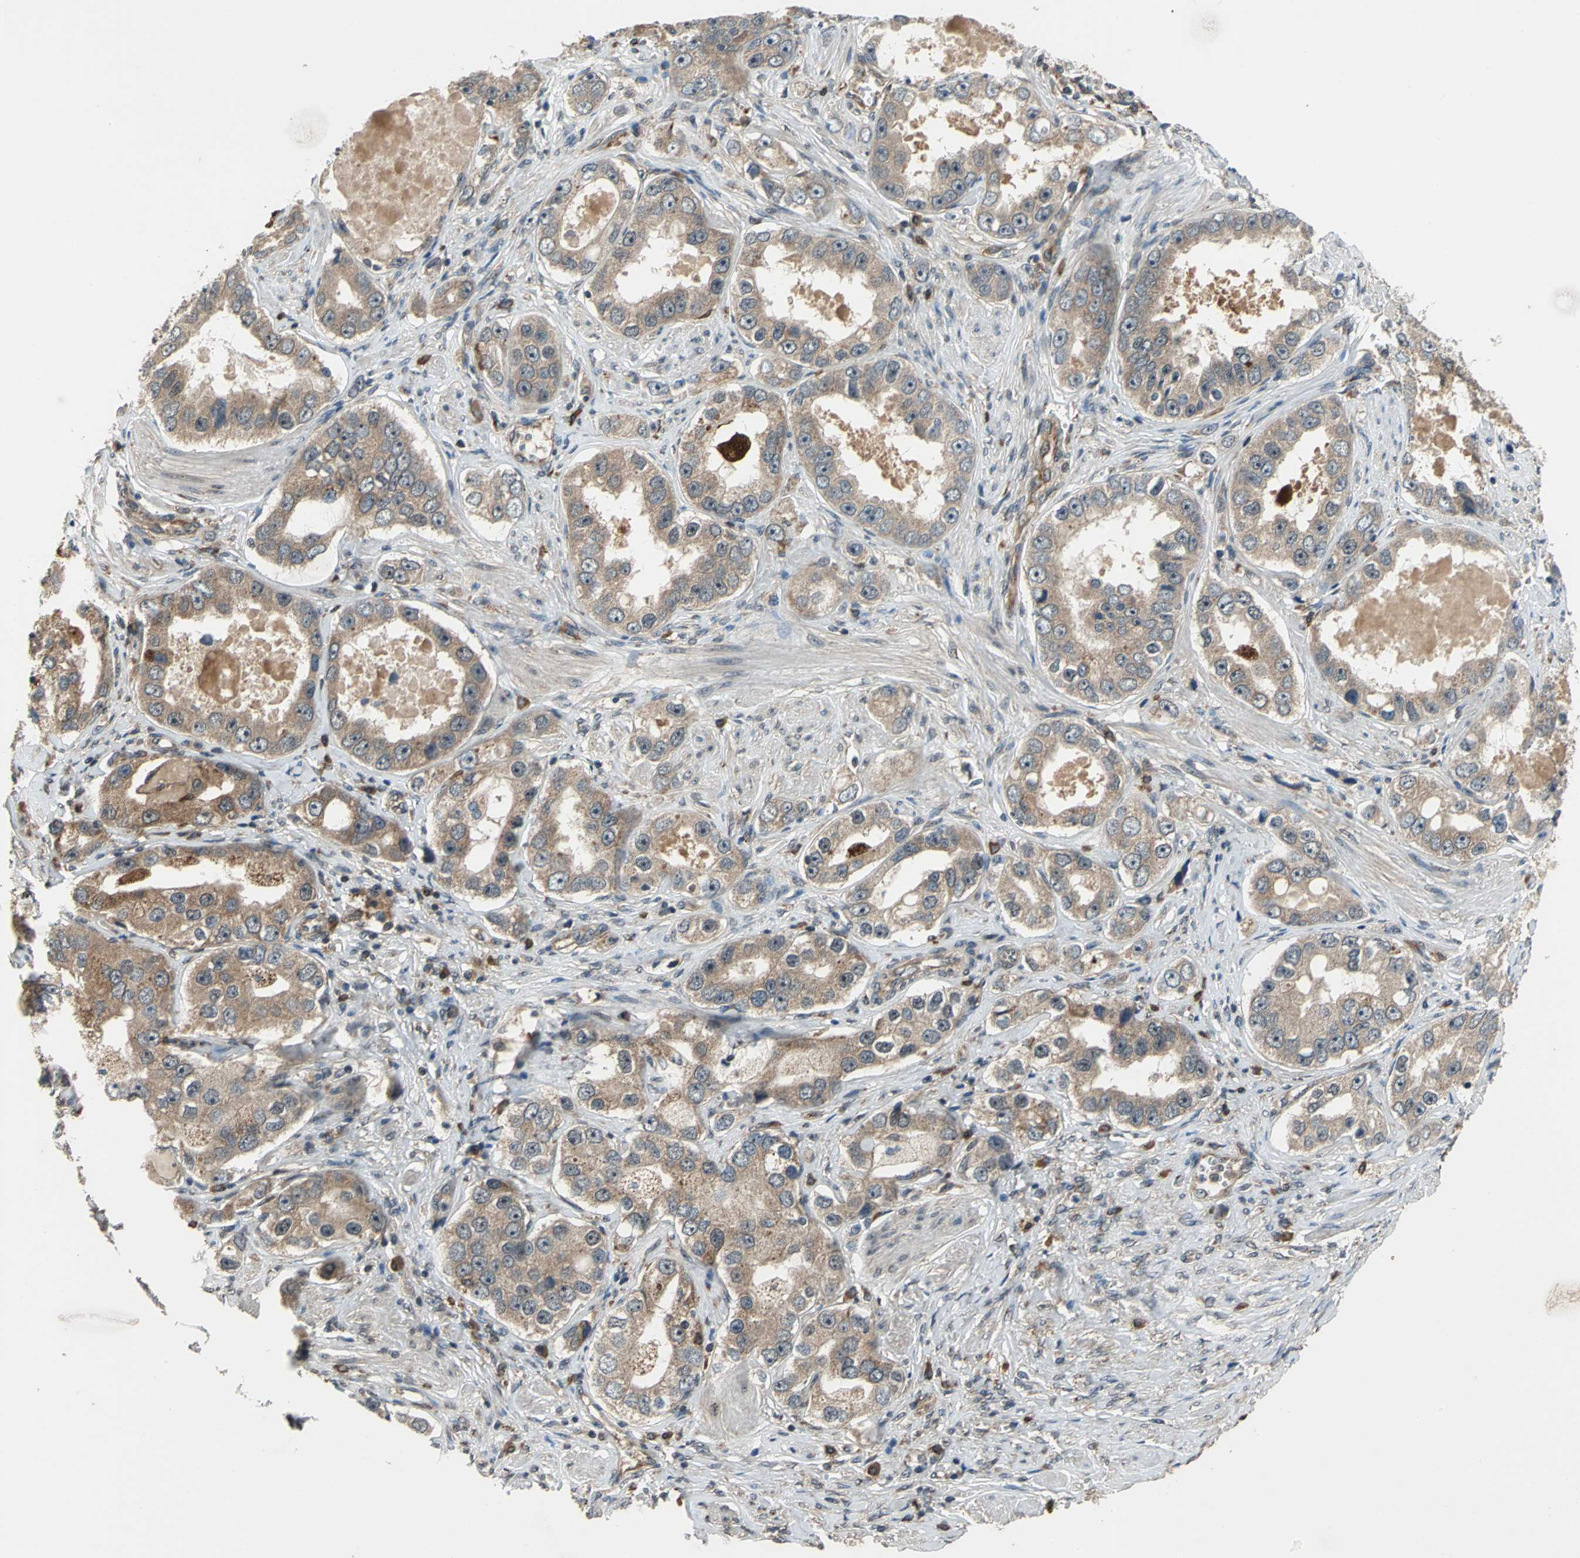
{"staining": {"intensity": "moderate", "quantity": ">75%", "location": "cytoplasmic/membranous"}, "tissue": "prostate cancer", "cell_type": "Tumor cells", "image_type": "cancer", "snomed": [{"axis": "morphology", "description": "Adenocarcinoma, High grade"}, {"axis": "topography", "description": "Prostate"}], "caption": "Prostate cancer tissue demonstrates moderate cytoplasmic/membranous positivity in approximately >75% of tumor cells, visualized by immunohistochemistry.", "gene": "NFKBIE", "patient": {"sex": "male", "age": 63}}